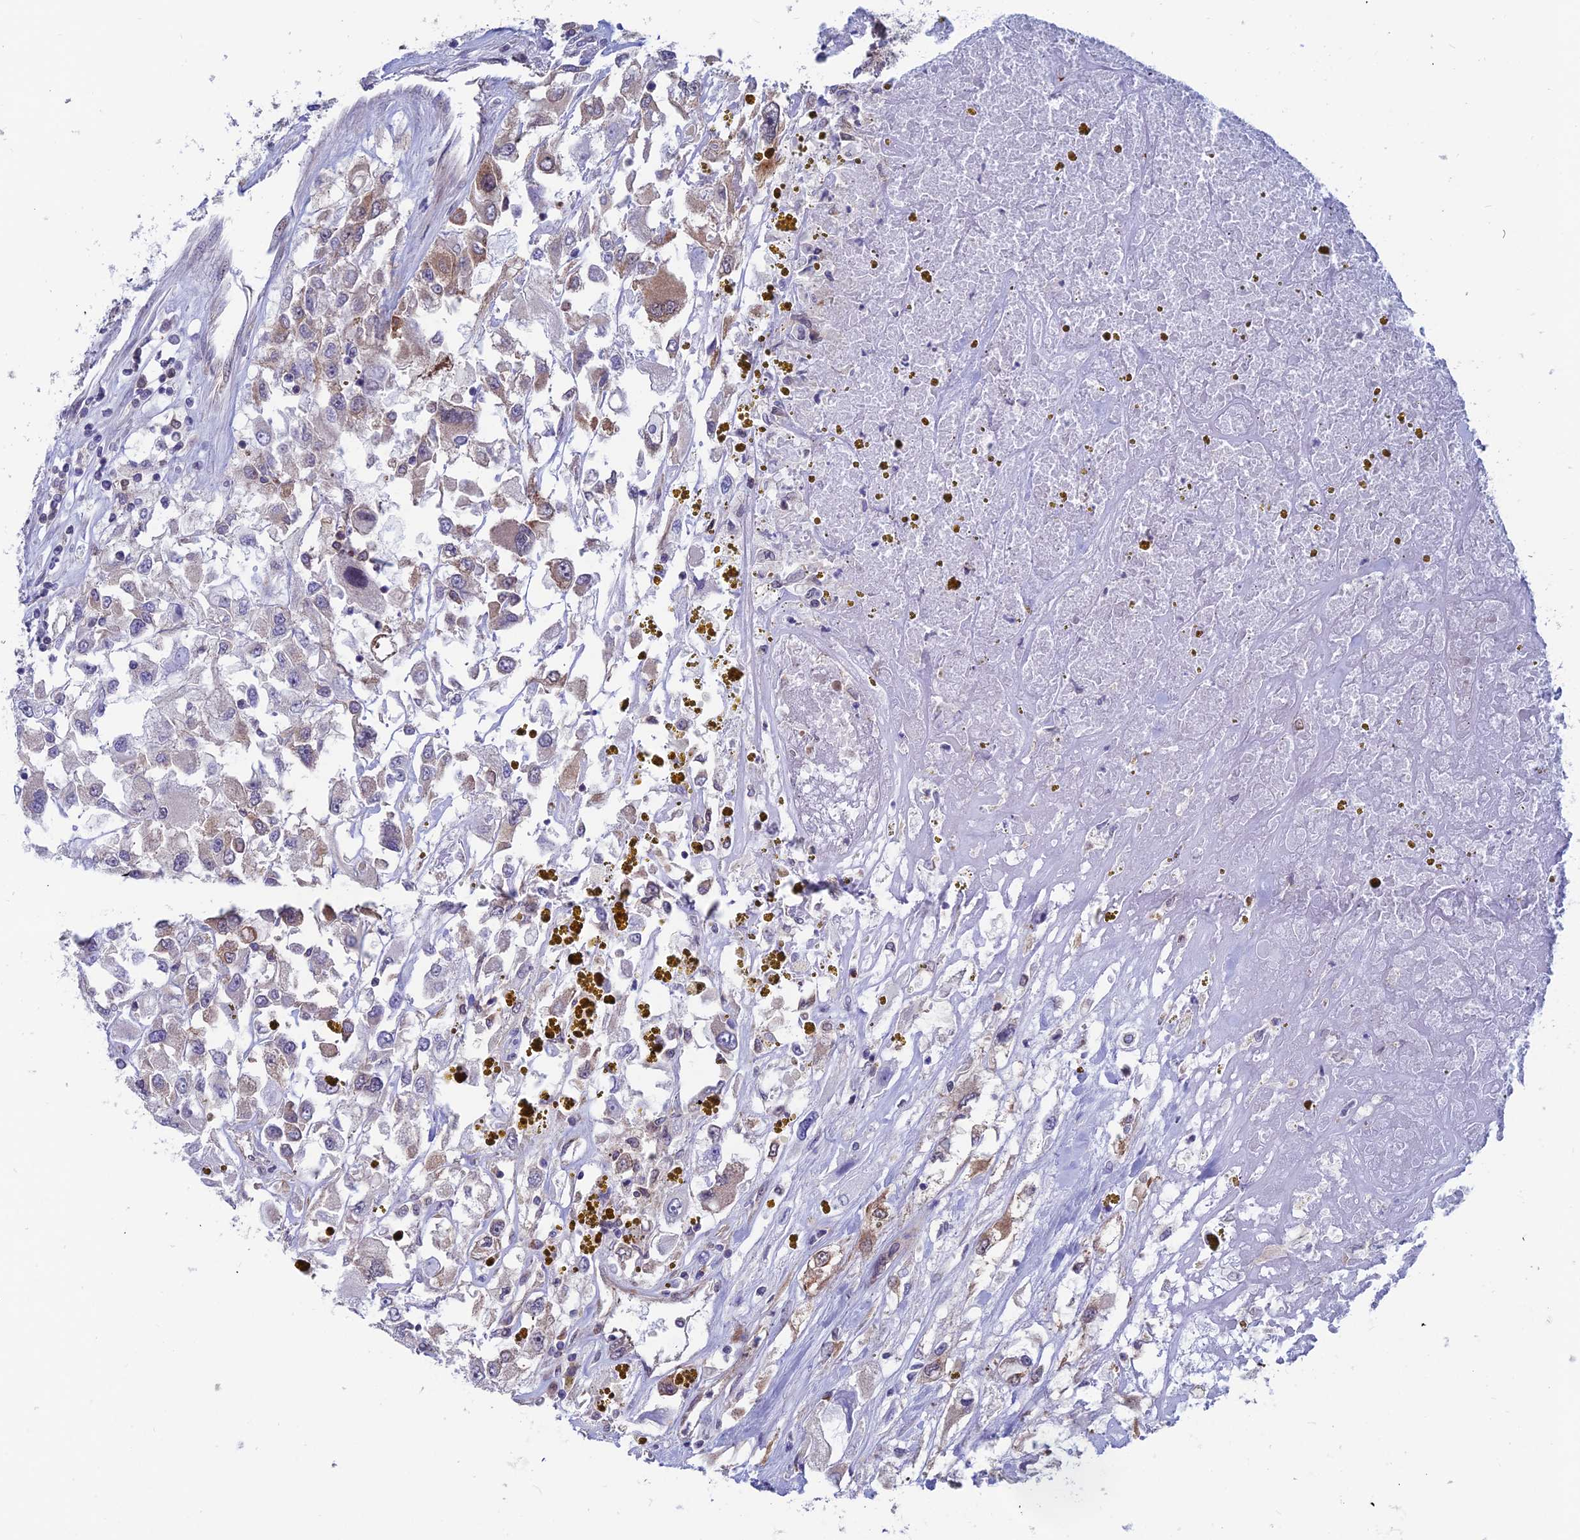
{"staining": {"intensity": "moderate", "quantity": "<25%", "location": "cytoplasmic/membranous"}, "tissue": "renal cancer", "cell_type": "Tumor cells", "image_type": "cancer", "snomed": [{"axis": "morphology", "description": "Adenocarcinoma, NOS"}, {"axis": "topography", "description": "Kidney"}], "caption": "This photomicrograph reveals IHC staining of renal cancer, with low moderate cytoplasmic/membranous expression in about <25% of tumor cells.", "gene": "IGBP1", "patient": {"sex": "female", "age": 52}}